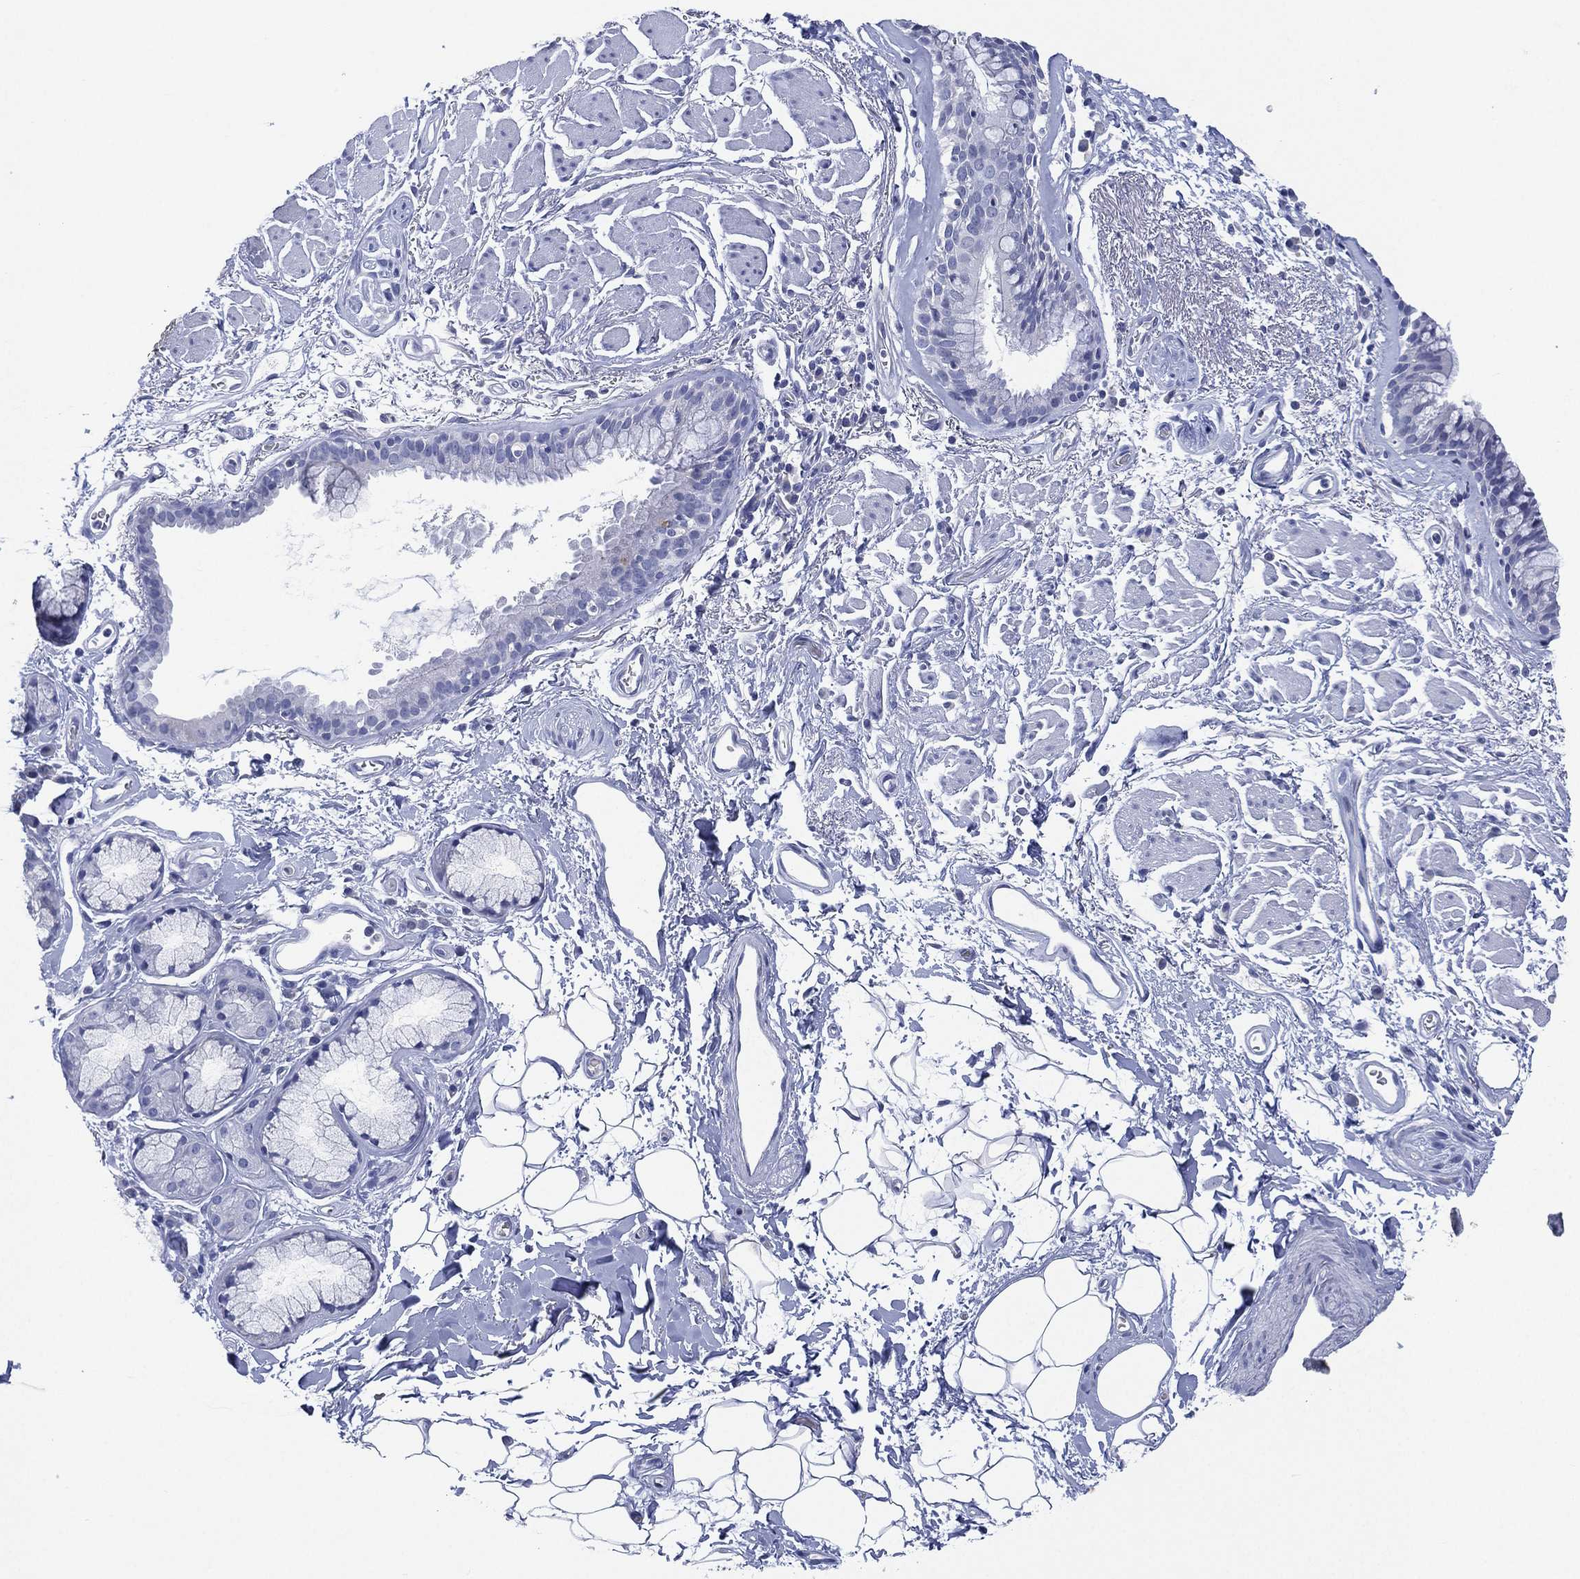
{"staining": {"intensity": "negative", "quantity": "none", "location": "none"}, "tissue": "bronchus", "cell_type": "Respiratory epithelial cells", "image_type": "normal", "snomed": [{"axis": "morphology", "description": "Normal tissue, NOS"}, {"axis": "topography", "description": "Bronchus"}], "caption": "The immunohistochemistry (IHC) micrograph has no significant expression in respiratory epithelial cells of bronchus.", "gene": "KRT35", "patient": {"sex": "male", "age": 82}}